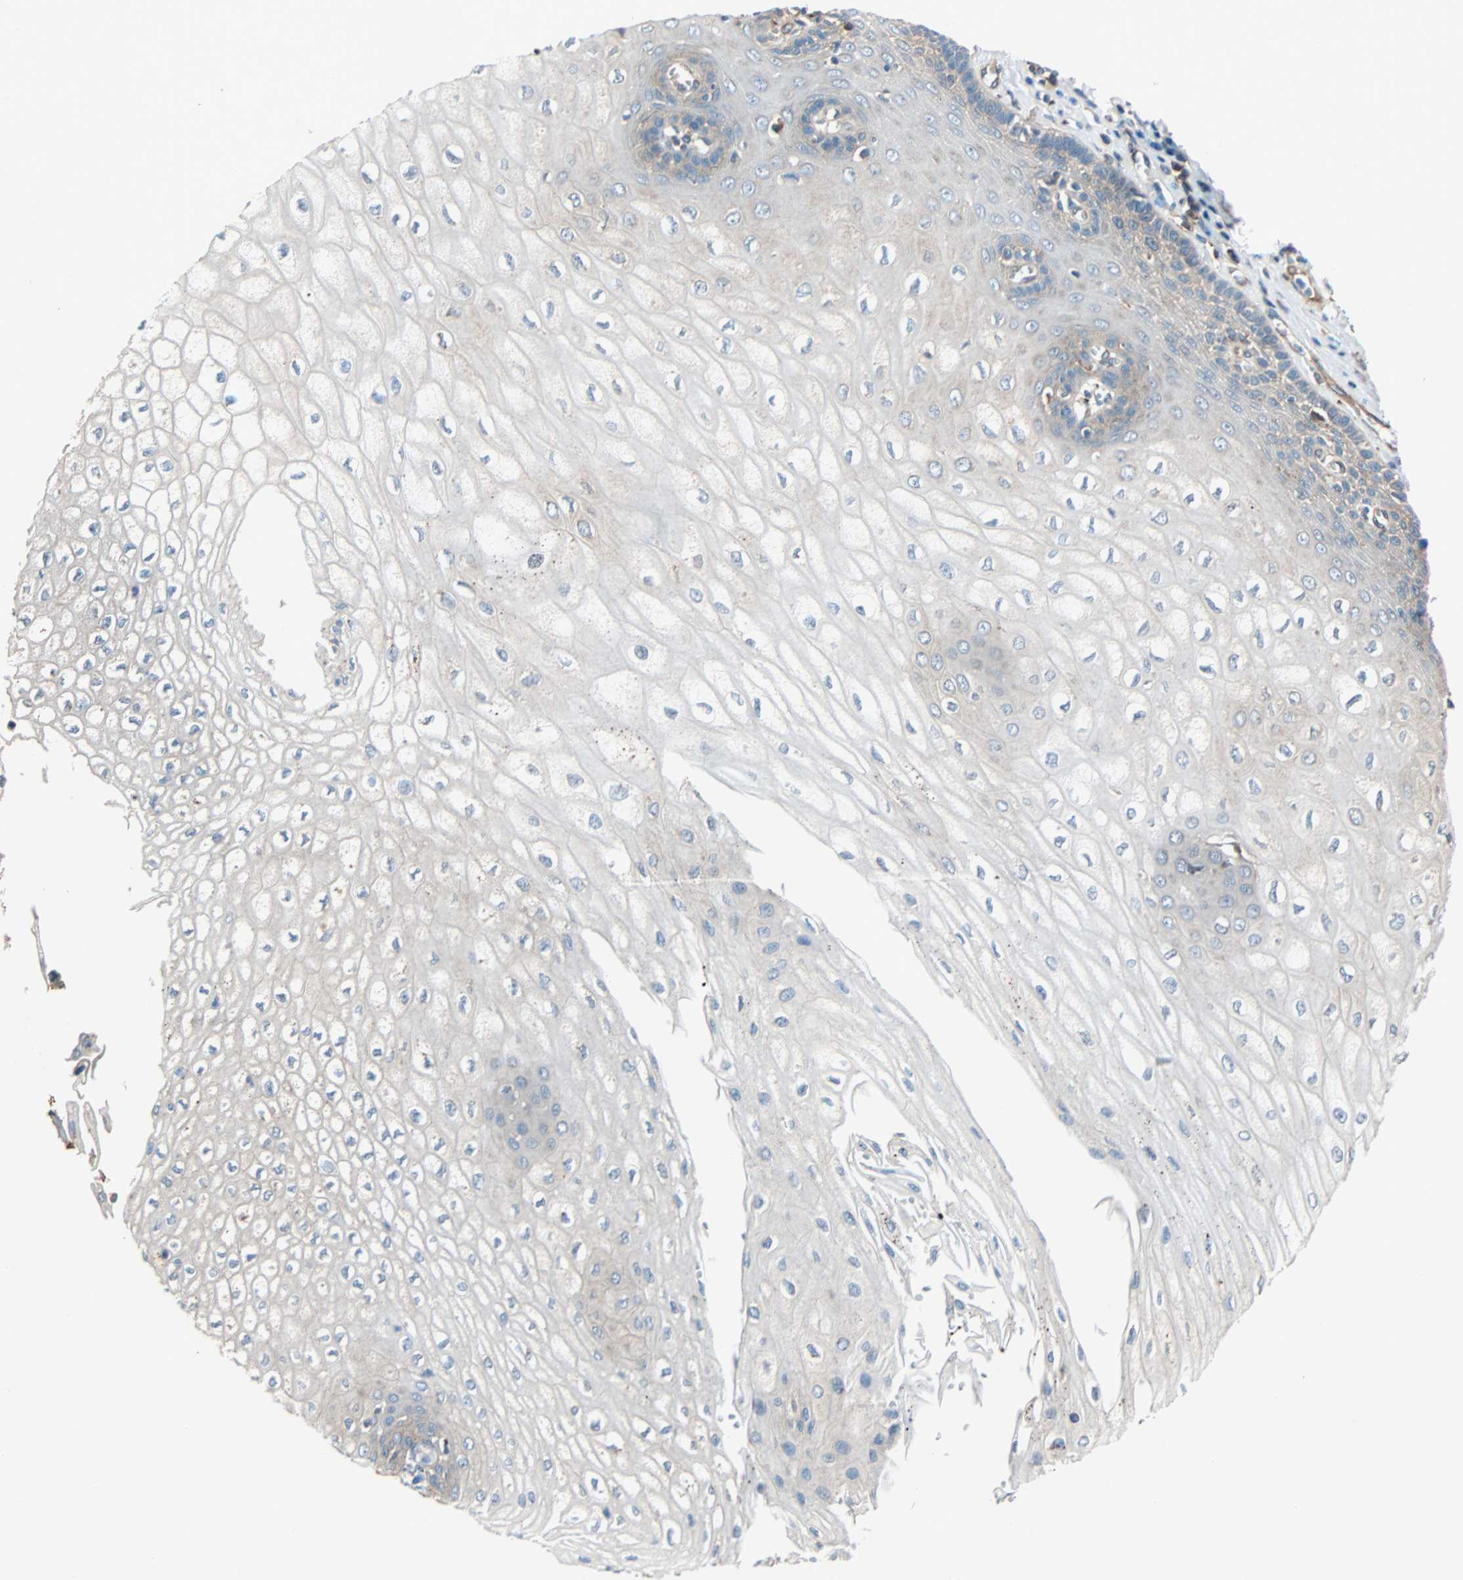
{"staining": {"intensity": "moderate", "quantity": "25%-75%", "location": "cytoplasmic/membranous"}, "tissue": "esophagus", "cell_type": "Squamous epithelial cells", "image_type": "normal", "snomed": [{"axis": "morphology", "description": "Normal tissue, NOS"}, {"axis": "morphology", "description": "Squamous cell carcinoma, NOS"}, {"axis": "topography", "description": "Esophagus"}], "caption": "Squamous epithelial cells display medium levels of moderate cytoplasmic/membranous expression in about 25%-75% of cells in benign esophagus. The protein is shown in brown color, while the nuclei are stained blue.", "gene": "PHYH", "patient": {"sex": "male", "age": 65}}